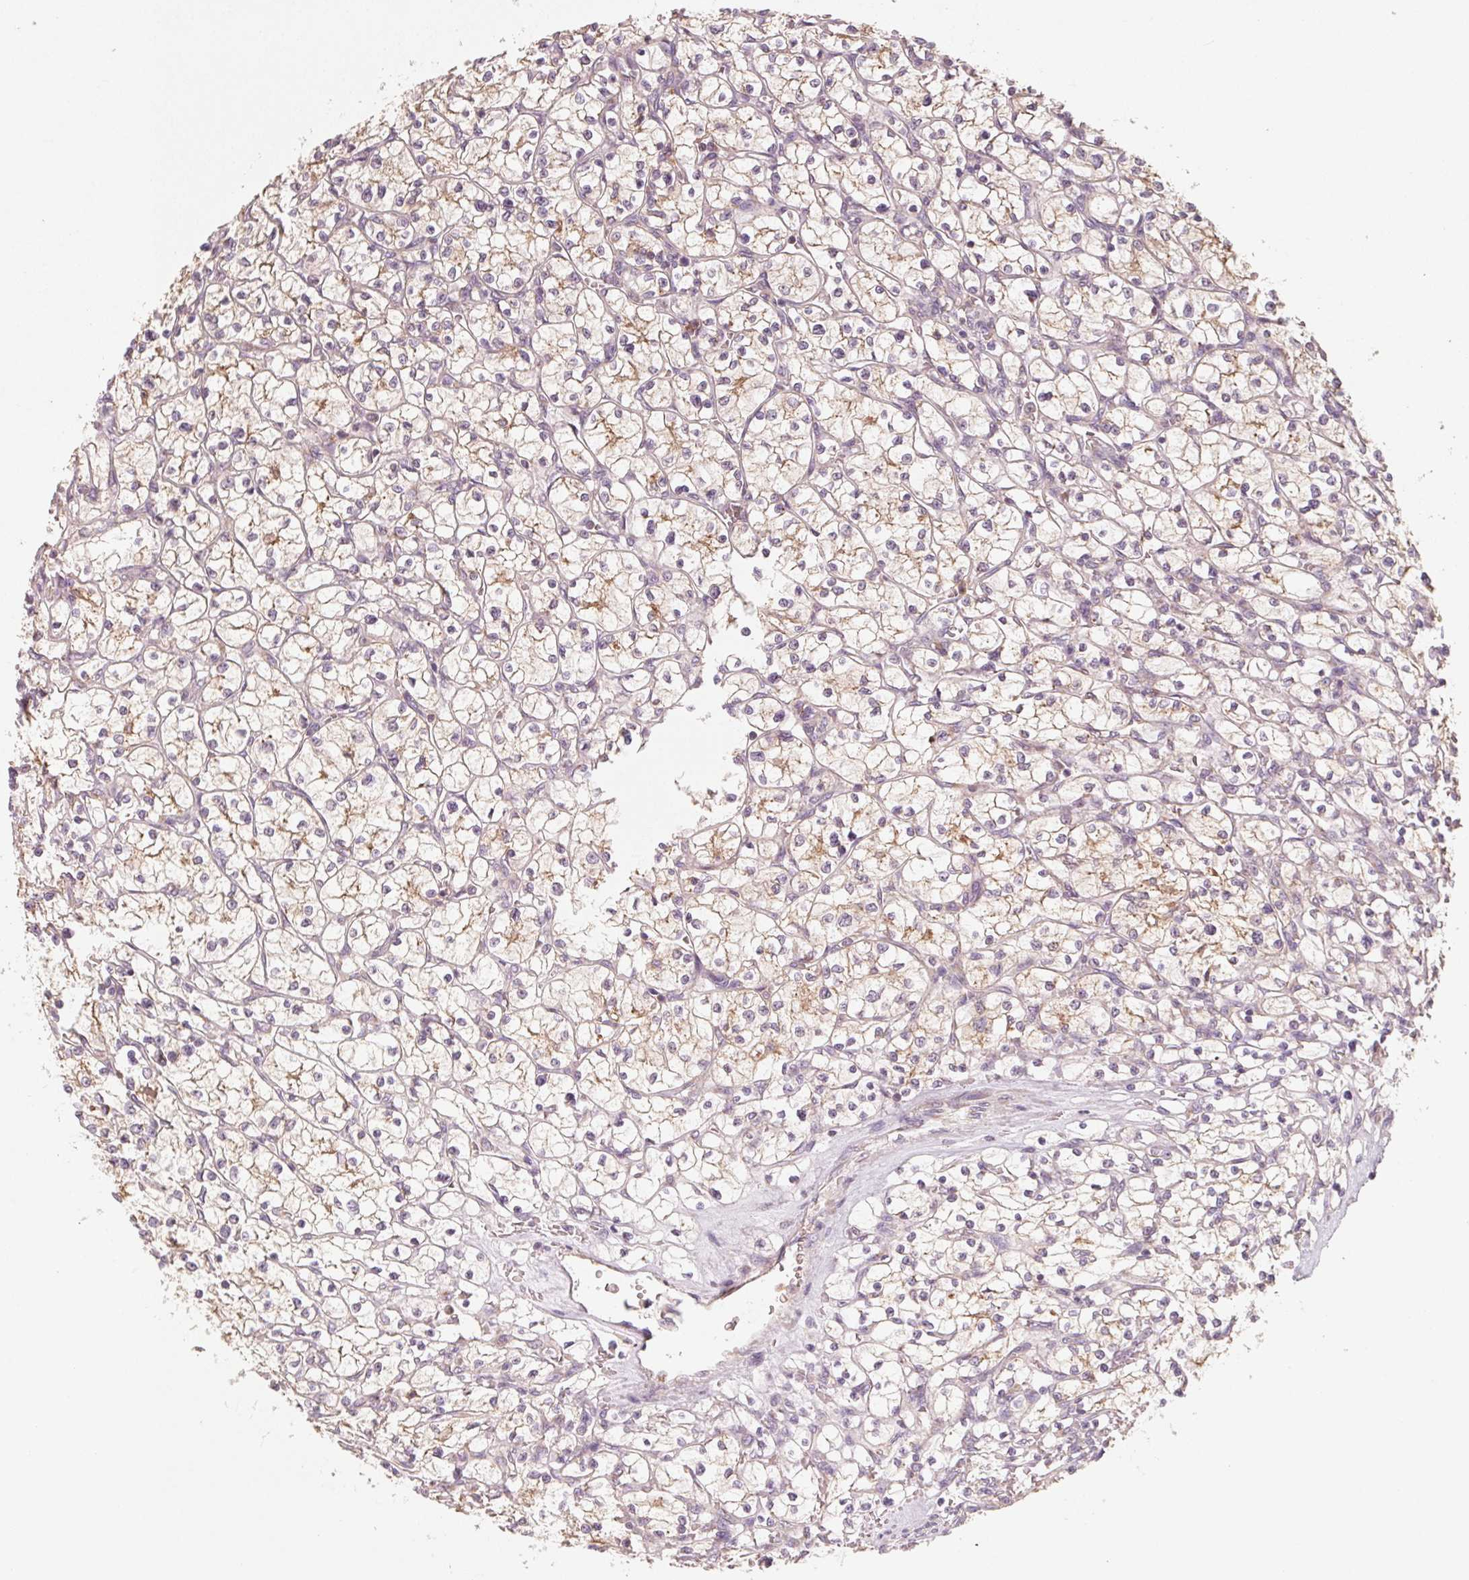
{"staining": {"intensity": "moderate", "quantity": "<25%", "location": "cytoplasmic/membranous"}, "tissue": "renal cancer", "cell_type": "Tumor cells", "image_type": "cancer", "snomed": [{"axis": "morphology", "description": "Adenocarcinoma, NOS"}, {"axis": "topography", "description": "Kidney"}], "caption": "Human adenocarcinoma (renal) stained with a brown dye exhibits moderate cytoplasmic/membranous positive staining in approximately <25% of tumor cells.", "gene": "AP1S1", "patient": {"sex": "female", "age": 64}}